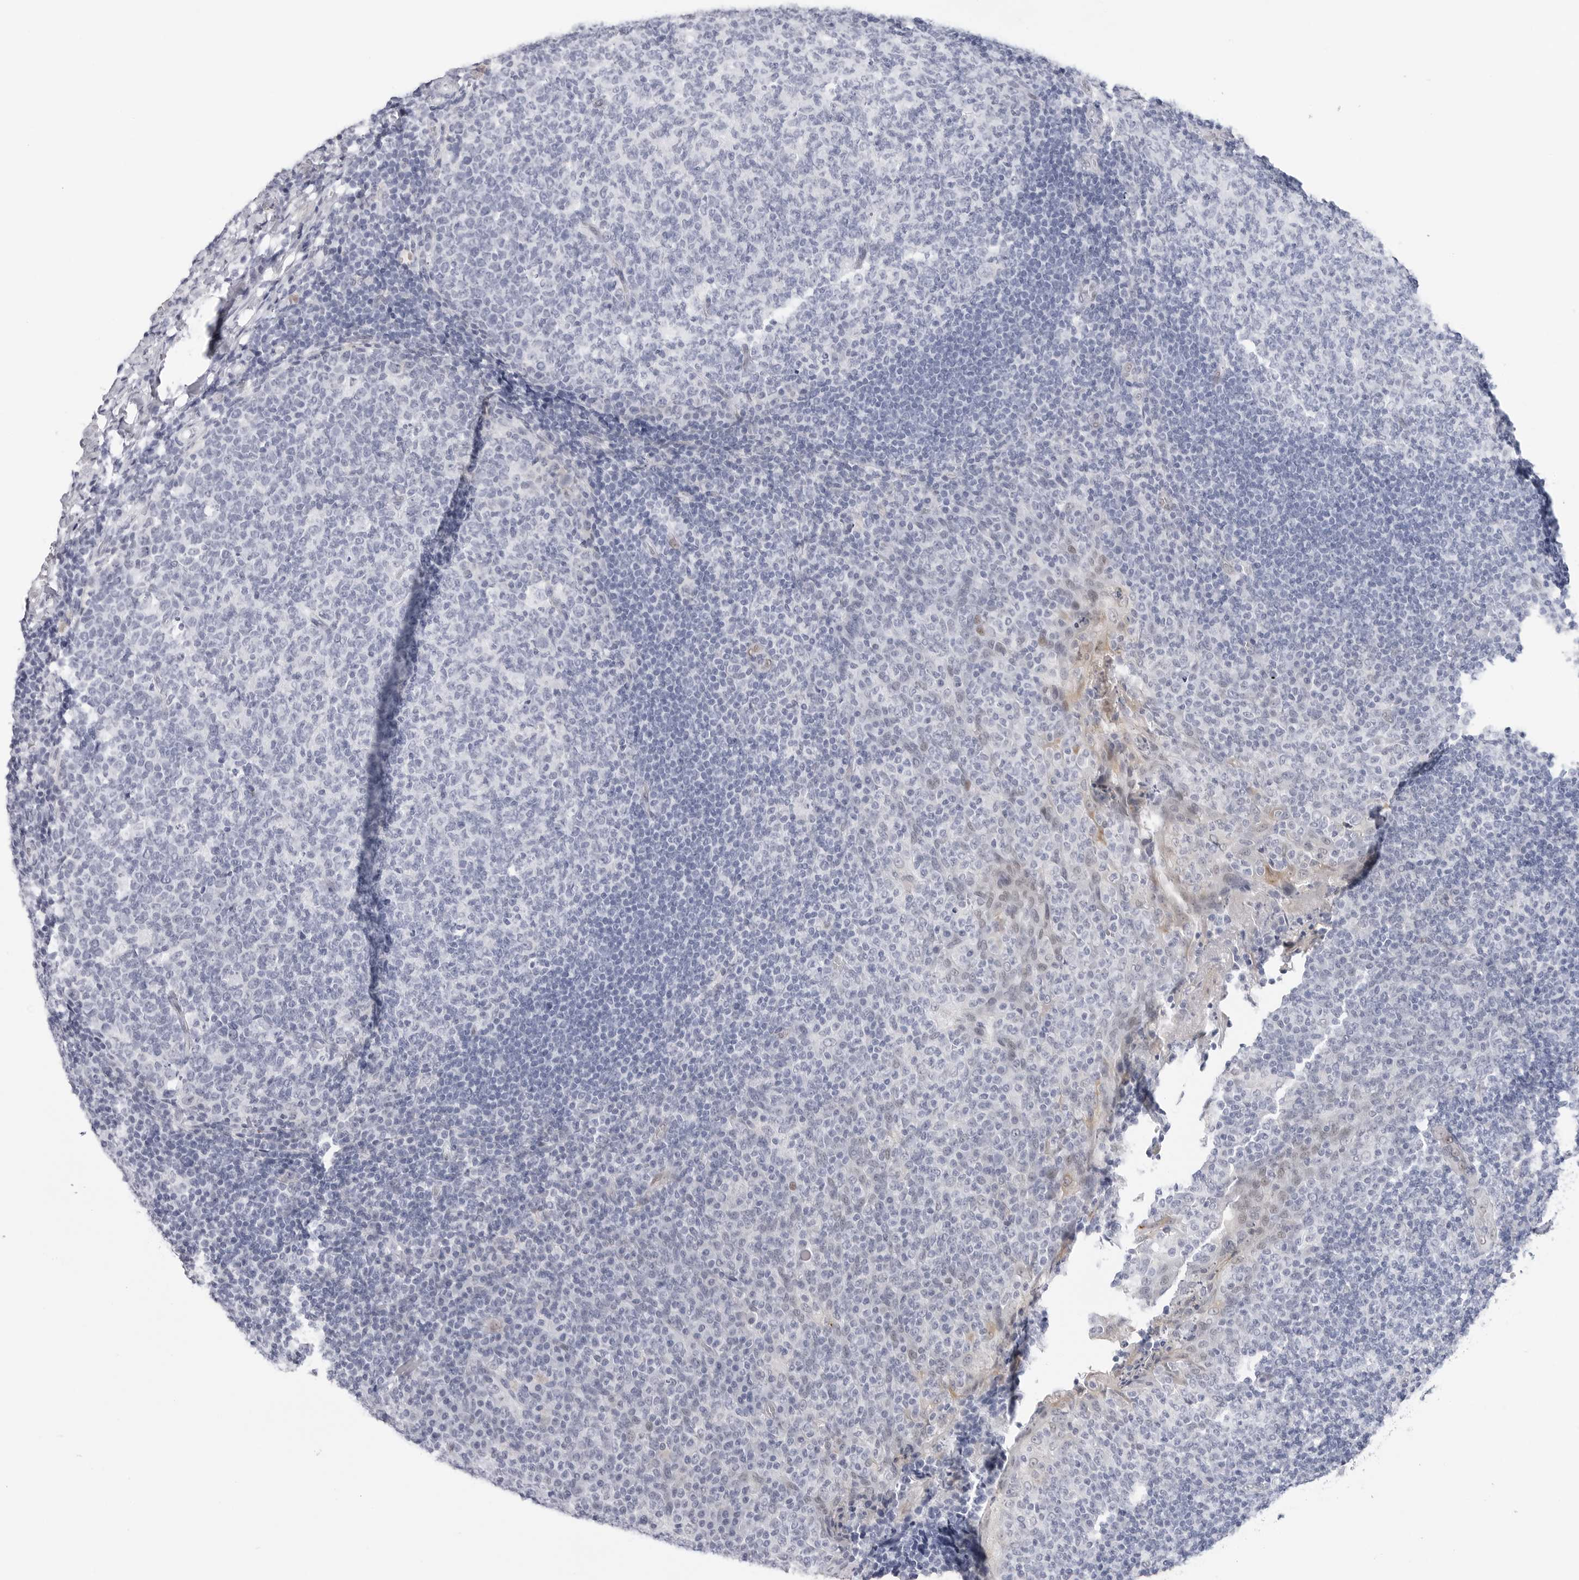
{"staining": {"intensity": "negative", "quantity": "none", "location": "none"}, "tissue": "tonsil", "cell_type": "Germinal center cells", "image_type": "normal", "snomed": [{"axis": "morphology", "description": "Normal tissue, NOS"}, {"axis": "topography", "description": "Tonsil"}], "caption": "Micrograph shows no significant protein expression in germinal center cells of normal tonsil. (Stains: DAB (3,3'-diaminobenzidine) immunohistochemistry (IHC) with hematoxylin counter stain, Microscopy: brightfield microscopy at high magnification).", "gene": "SLC19A1", "patient": {"sex": "female", "age": 19}}